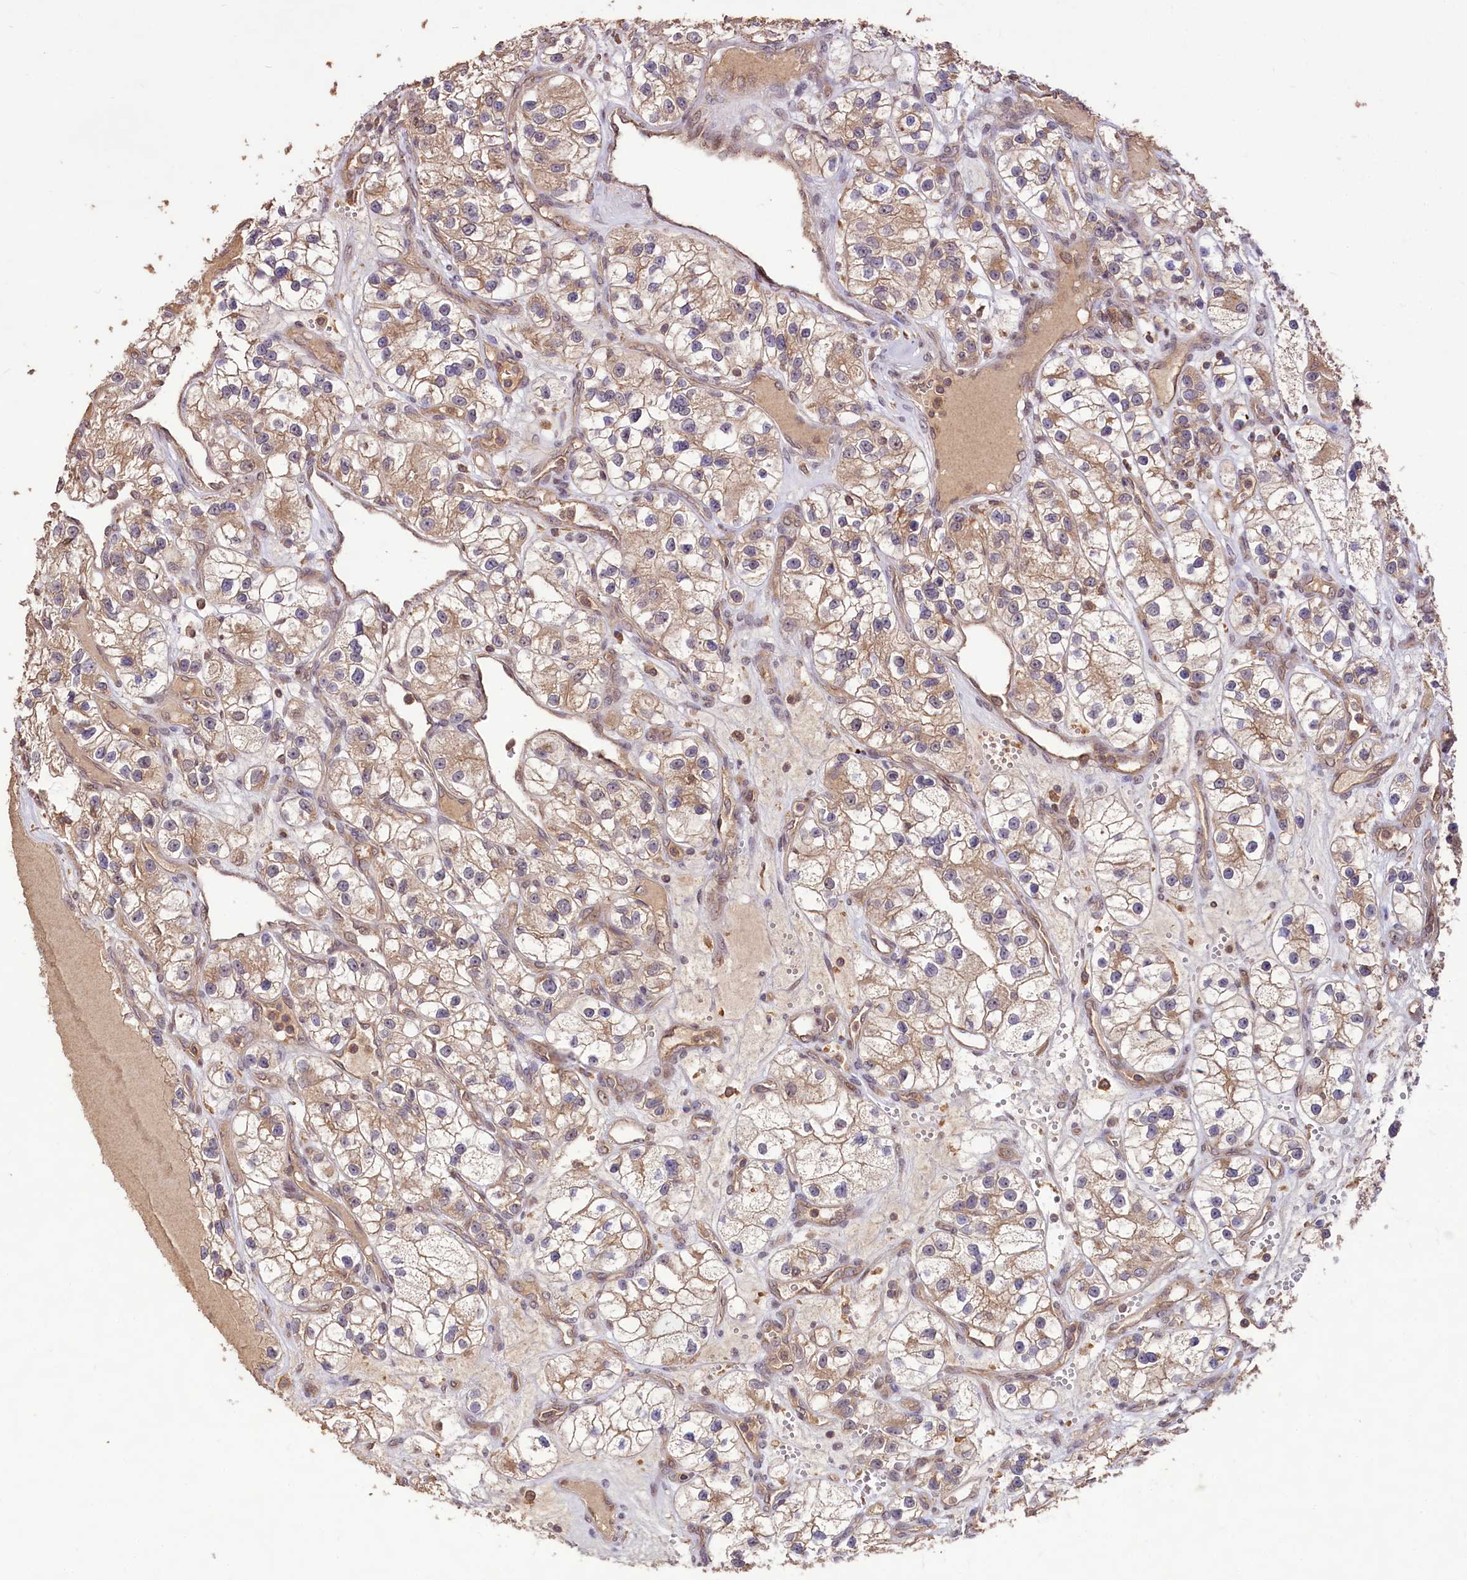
{"staining": {"intensity": "moderate", "quantity": ">75%", "location": "cytoplasmic/membranous"}, "tissue": "renal cancer", "cell_type": "Tumor cells", "image_type": "cancer", "snomed": [{"axis": "morphology", "description": "Adenocarcinoma, NOS"}, {"axis": "topography", "description": "Kidney"}], "caption": "Adenocarcinoma (renal) stained for a protein displays moderate cytoplasmic/membranous positivity in tumor cells.", "gene": "RRP8", "patient": {"sex": "female", "age": 57}}